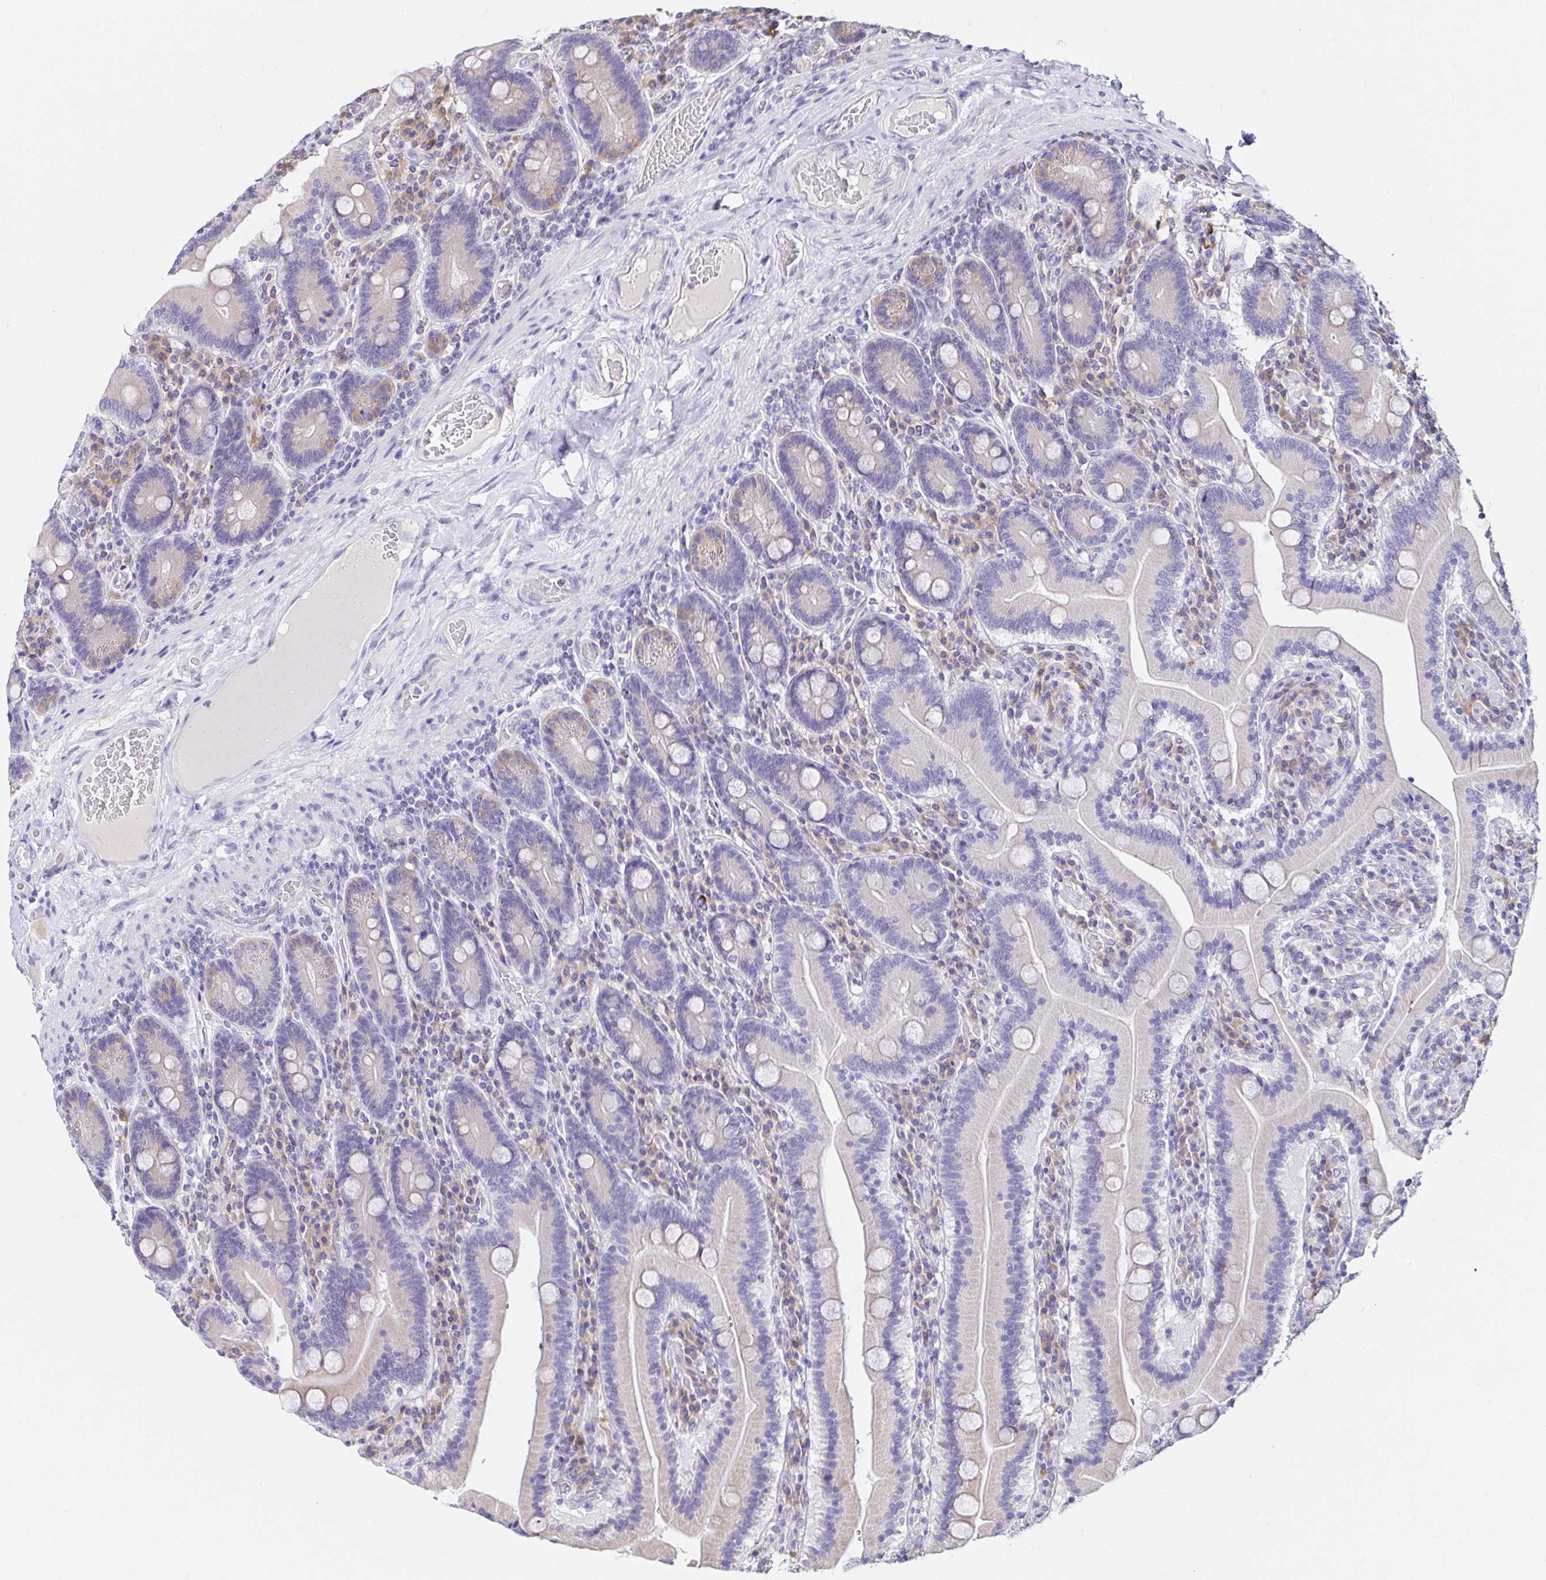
{"staining": {"intensity": "weak", "quantity": "25%-75%", "location": "cytoplasmic/membranous"}, "tissue": "duodenum", "cell_type": "Glandular cells", "image_type": "normal", "snomed": [{"axis": "morphology", "description": "Normal tissue, NOS"}, {"axis": "topography", "description": "Duodenum"}], "caption": "Protein staining of benign duodenum shows weak cytoplasmic/membranous positivity in approximately 25%-75% of glandular cells.", "gene": "VSIG2", "patient": {"sex": "female", "age": 62}}